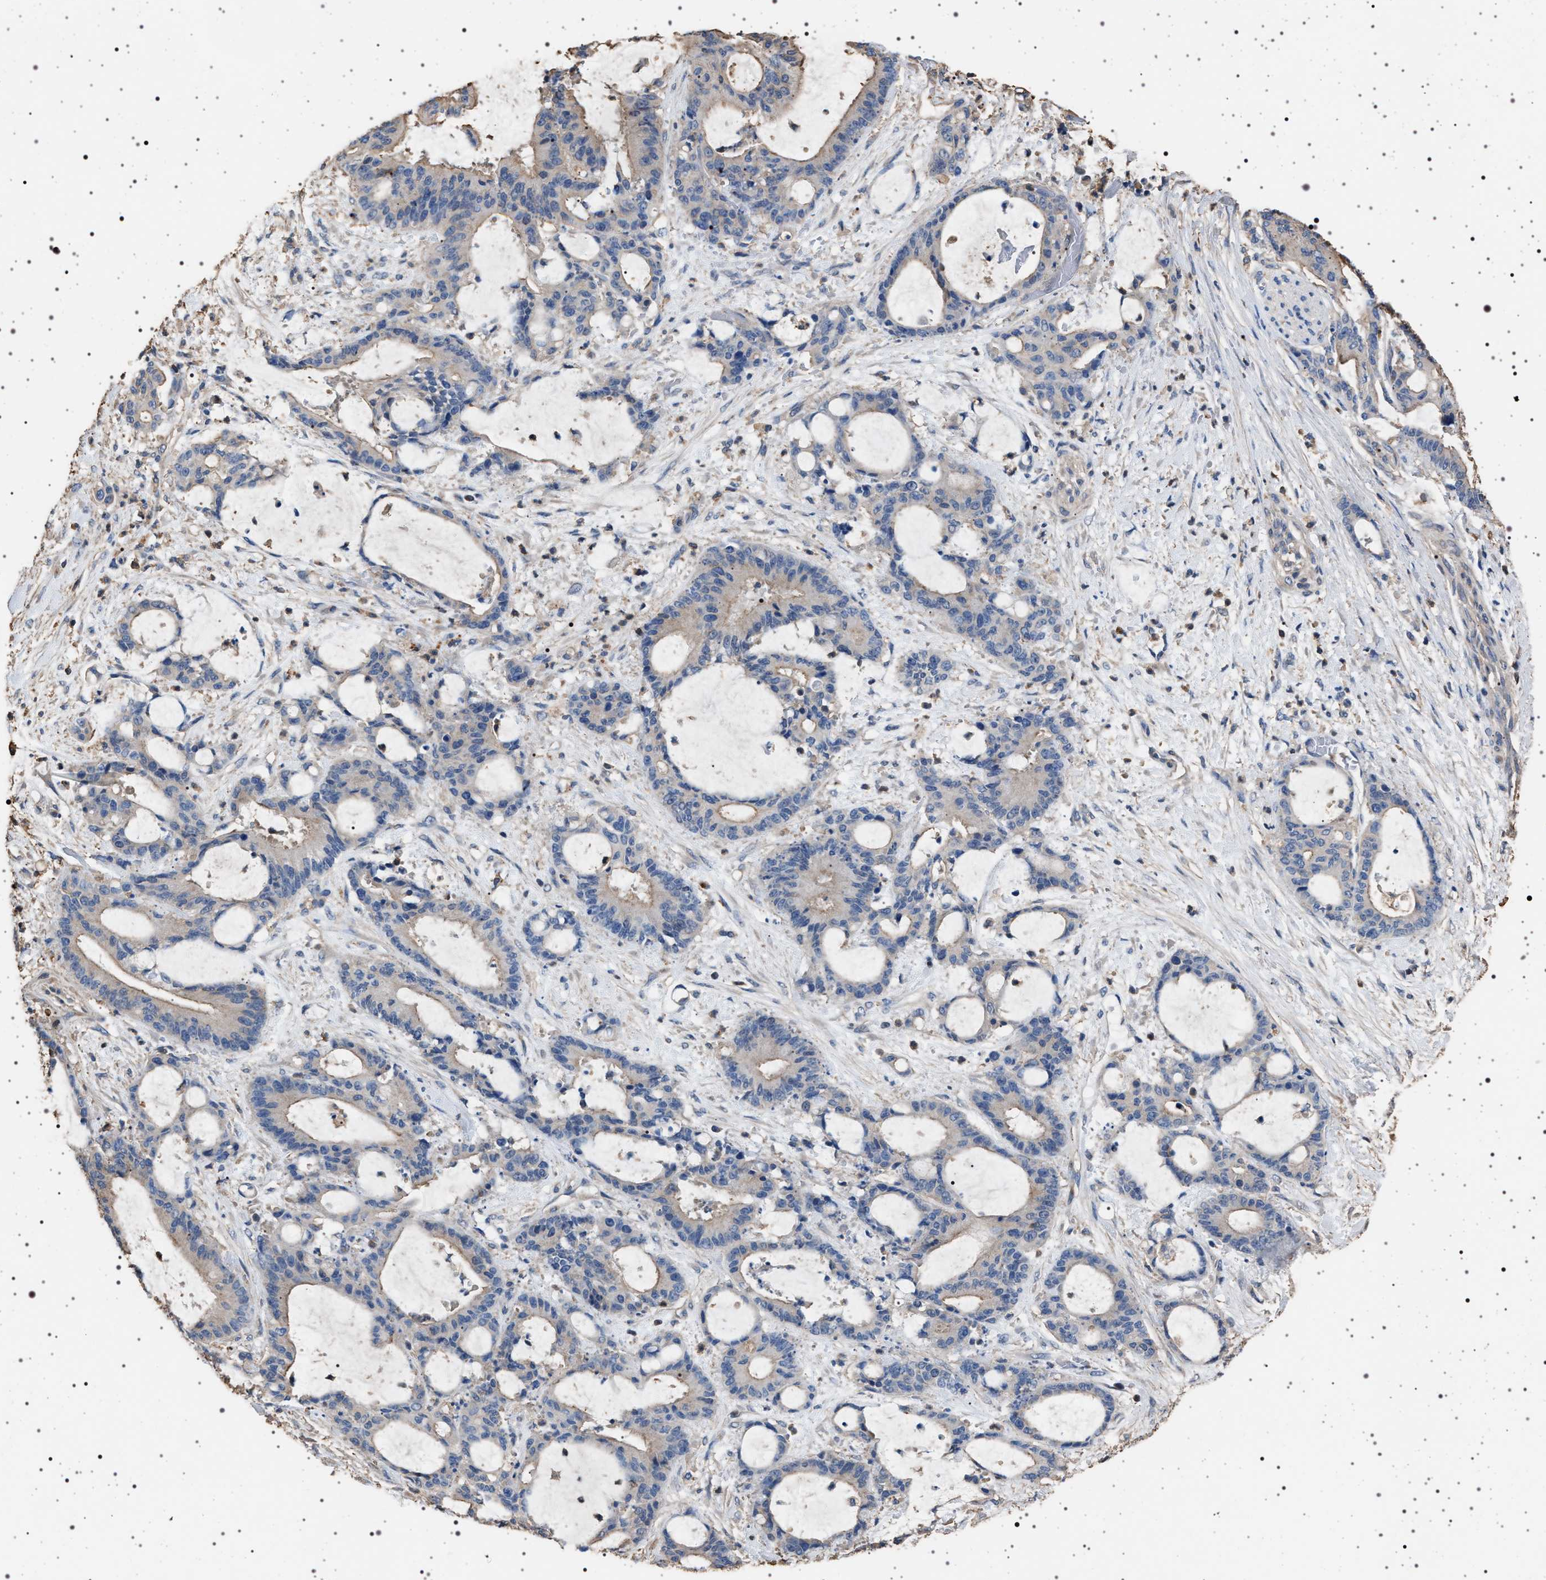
{"staining": {"intensity": "weak", "quantity": ">75%", "location": "cytoplasmic/membranous"}, "tissue": "liver cancer", "cell_type": "Tumor cells", "image_type": "cancer", "snomed": [{"axis": "morphology", "description": "Normal tissue, NOS"}, {"axis": "morphology", "description": "Cholangiocarcinoma"}, {"axis": "topography", "description": "Liver"}, {"axis": "topography", "description": "Peripheral nerve tissue"}], "caption": "IHC (DAB (3,3'-diaminobenzidine)) staining of human liver cancer exhibits weak cytoplasmic/membranous protein staining in approximately >75% of tumor cells.", "gene": "SMAP2", "patient": {"sex": "female", "age": 73}}